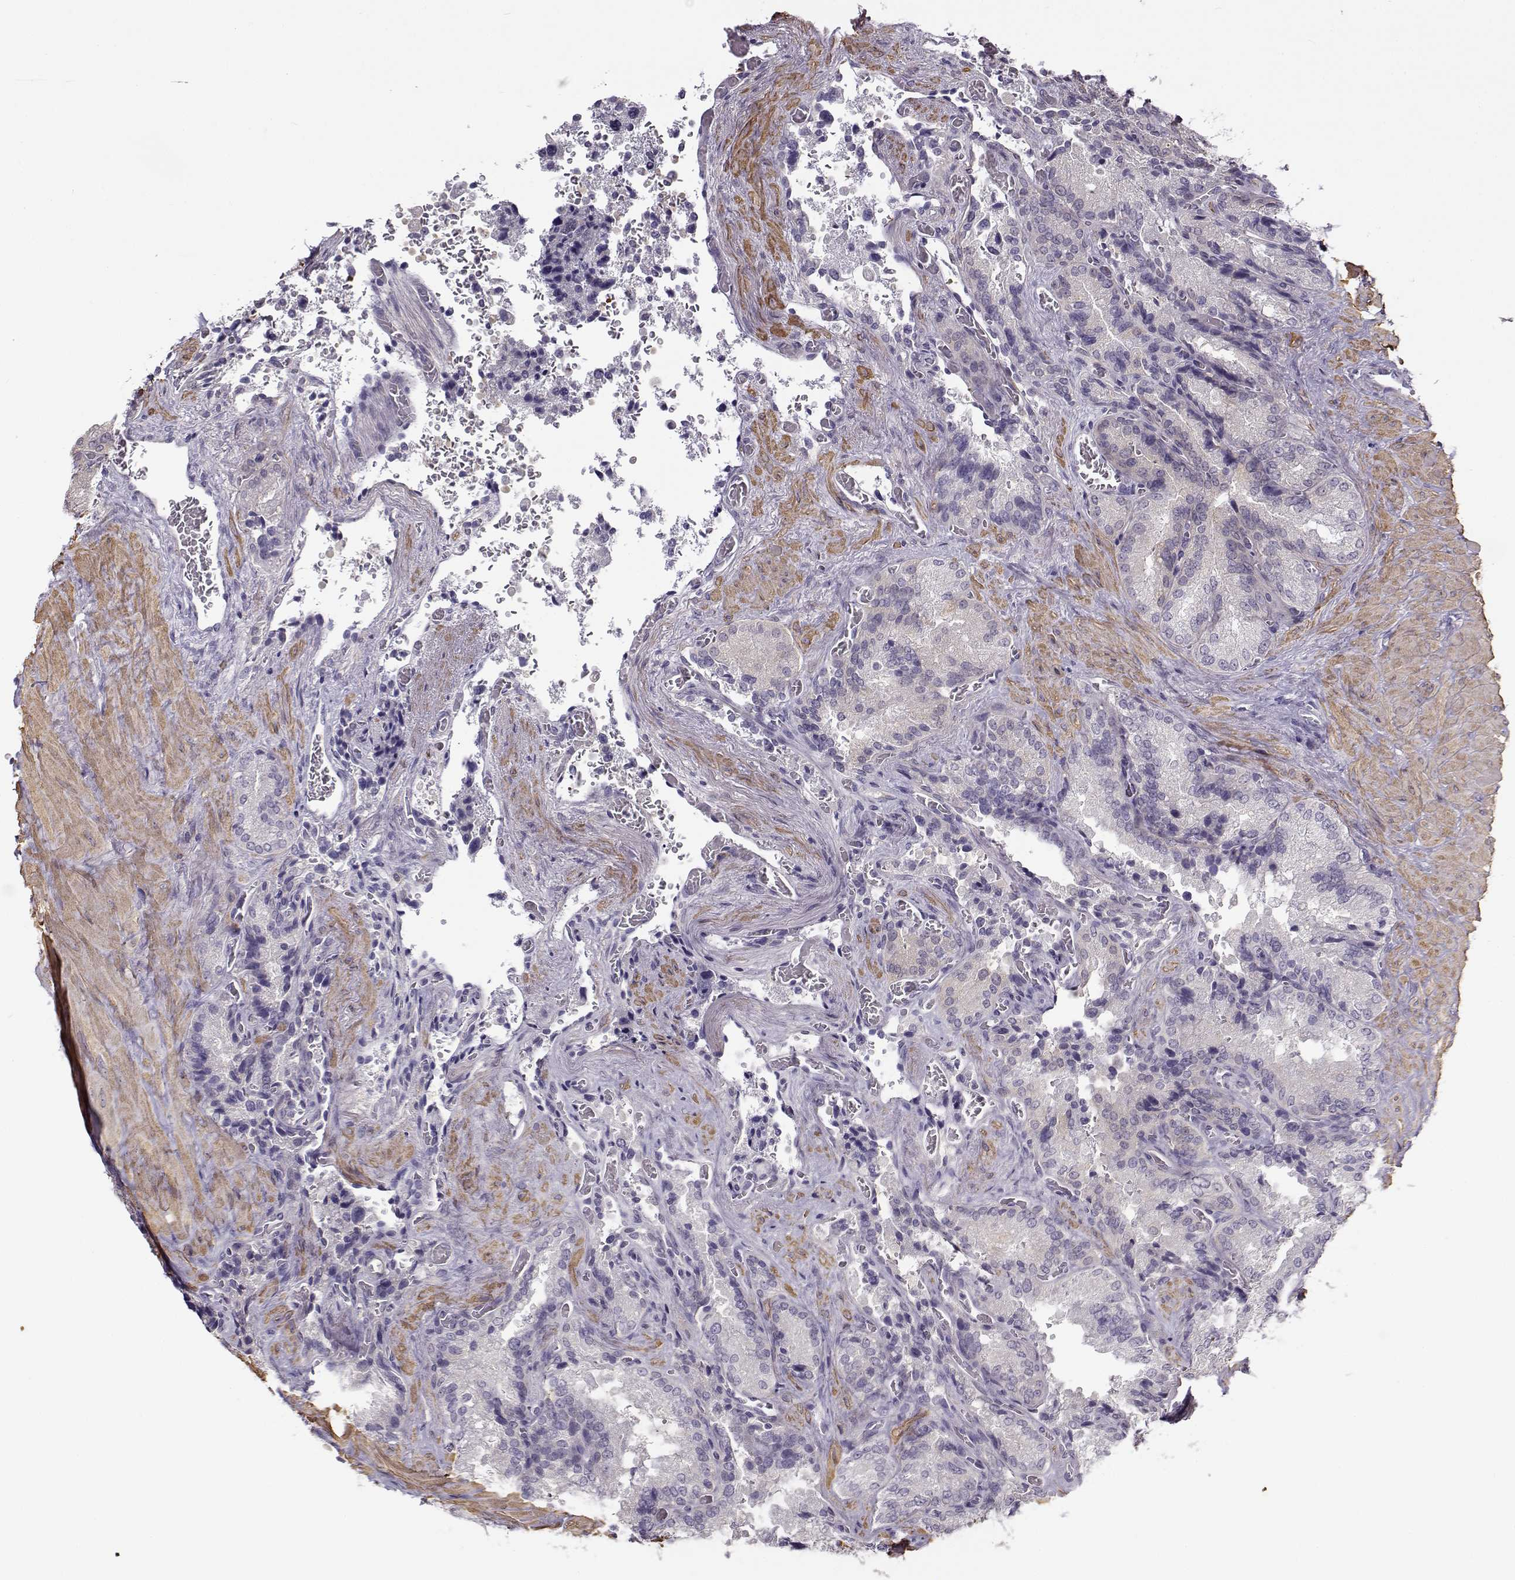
{"staining": {"intensity": "negative", "quantity": "none", "location": "none"}, "tissue": "seminal vesicle", "cell_type": "Glandular cells", "image_type": "normal", "snomed": [{"axis": "morphology", "description": "Normal tissue, NOS"}, {"axis": "topography", "description": "Seminal veicle"}], "caption": "Immunohistochemistry (IHC) histopathology image of benign human seminal vesicle stained for a protein (brown), which reveals no positivity in glandular cells.", "gene": "UCP3", "patient": {"sex": "male", "age": 37}}